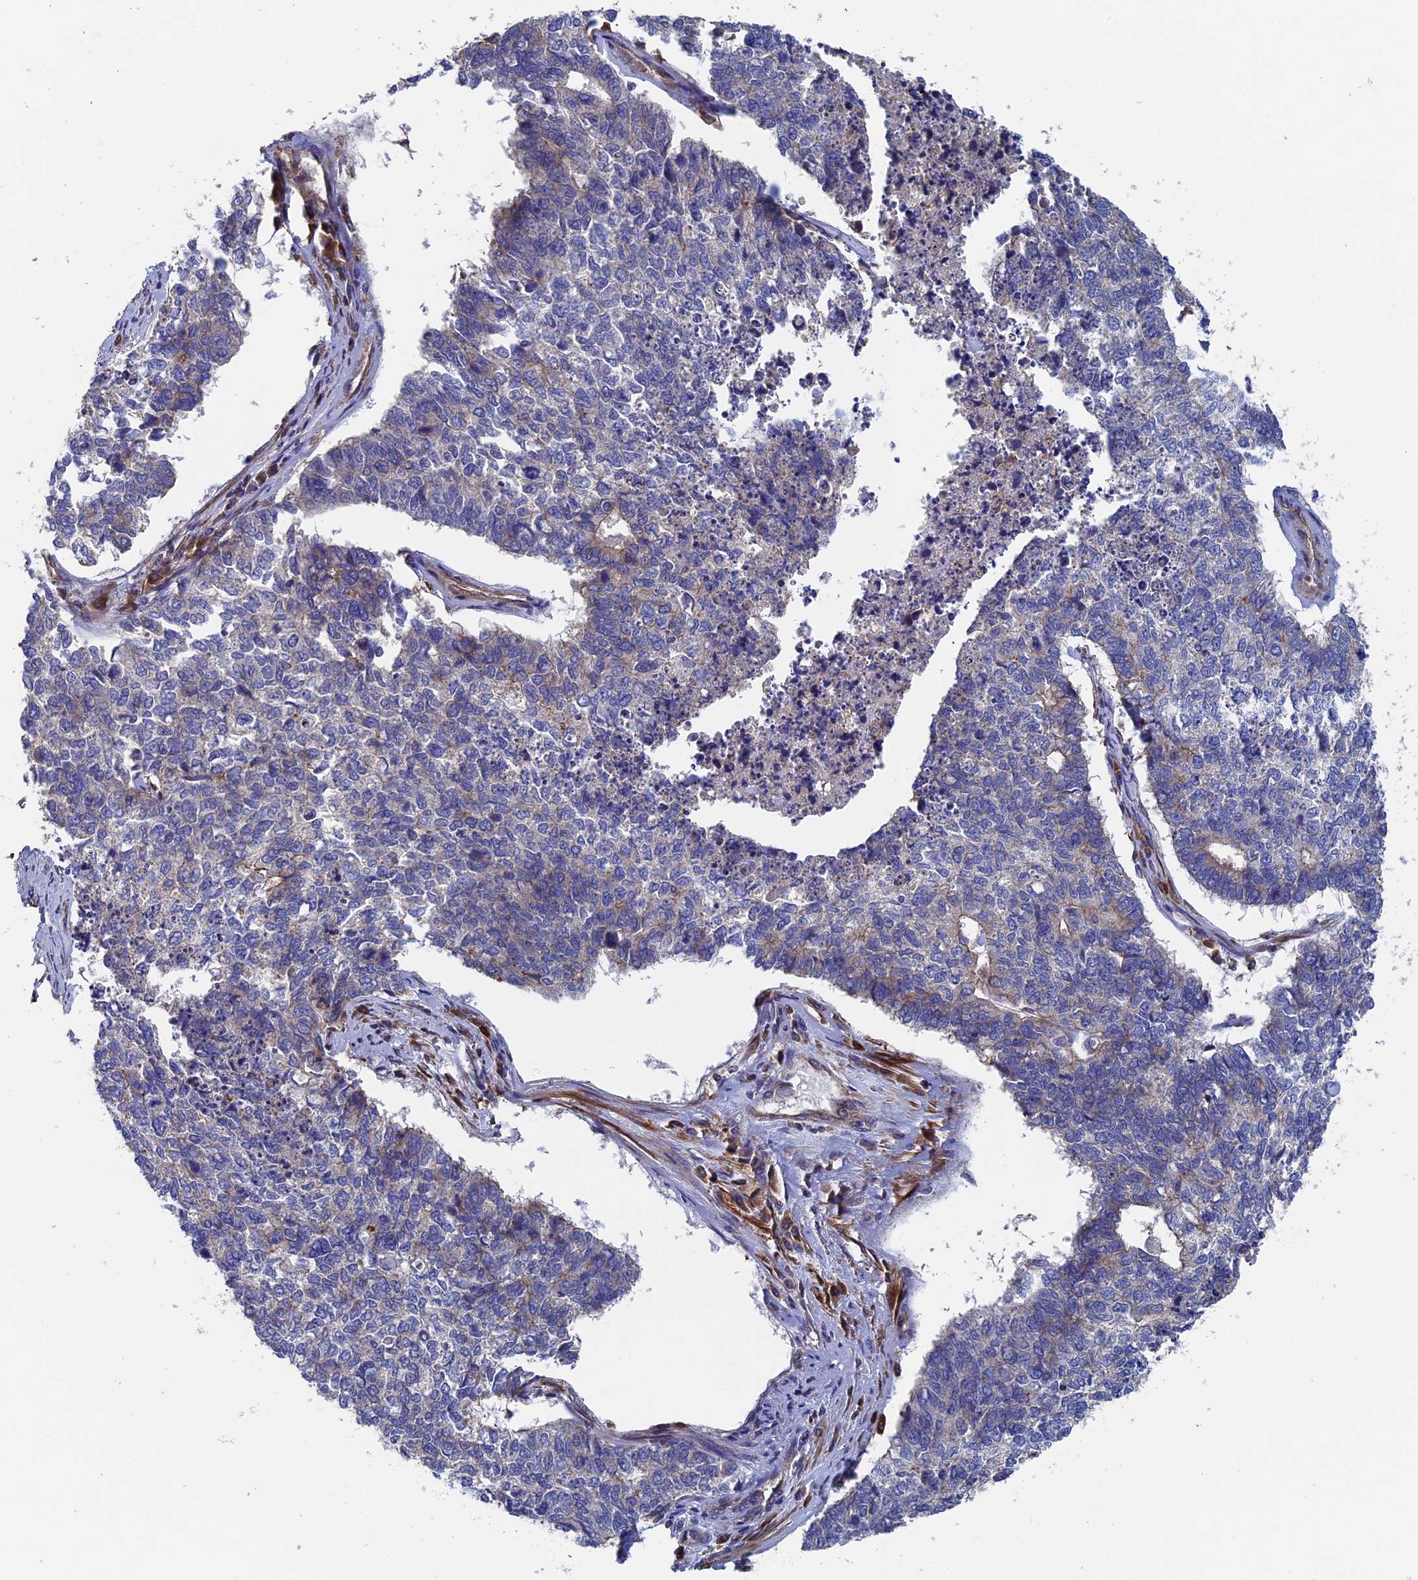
{"staining": {"intensity": "weak", "quantity": "<25%", "location": "cytoplasmic/membranous"}, "tissue": "cervical cancer", "cell_type": "Tumor cells", "image_type": "cancer", "snomed": [{"axis": "morphology", "description": "Squamous cell carcinoma, NOS"}, {"axis": "topography", "description": "Cervix"}], "caption": "The micrograph reveals no significant expression in tumor cells of cervical cancer (squamous cell carcinoma). (Brightfield microscopy of DAB (3,3'-diaminobenzidine) immunohistochemistry (IHC) at high magnification).", "gene": "DNAJC3", "patient": {"sex": "female", "age": 63}}